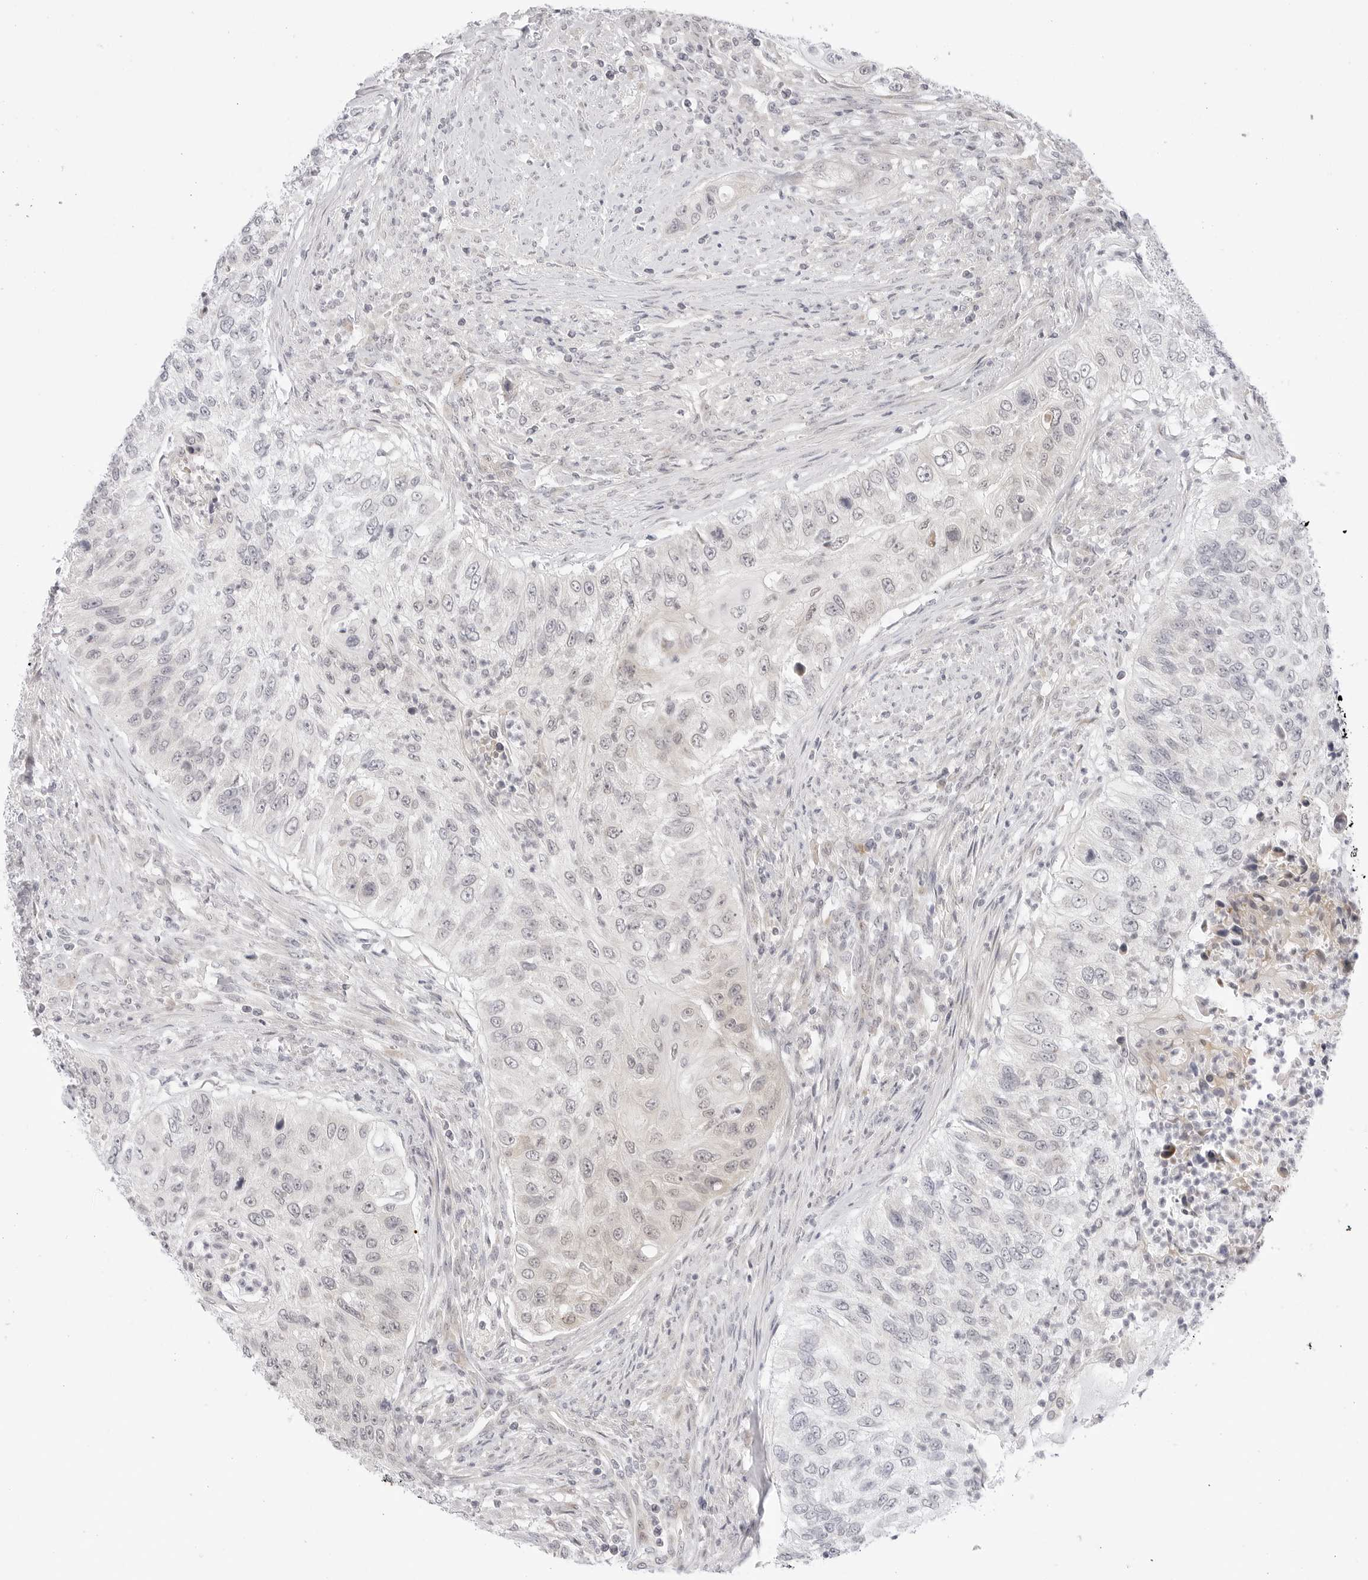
{"staining": {"intensity": "negative", "quantity": "none", "location": "none"}, "tissue": "urothelial cancer", "cell_type": "Tumor cells", "image_type": "cancer", "snomed": [{"axis": "morphology", "description": "Urothelial carcinoma, High grade"}, {"axis": "topography", "description": "Urinary bladder"}], "caption": "The immunohistochemistry image has no significant staining in tumor cells of urothelial cancer tissue.", "gene": "TCP1", "patient": {"sex": "female", "age": 60}}